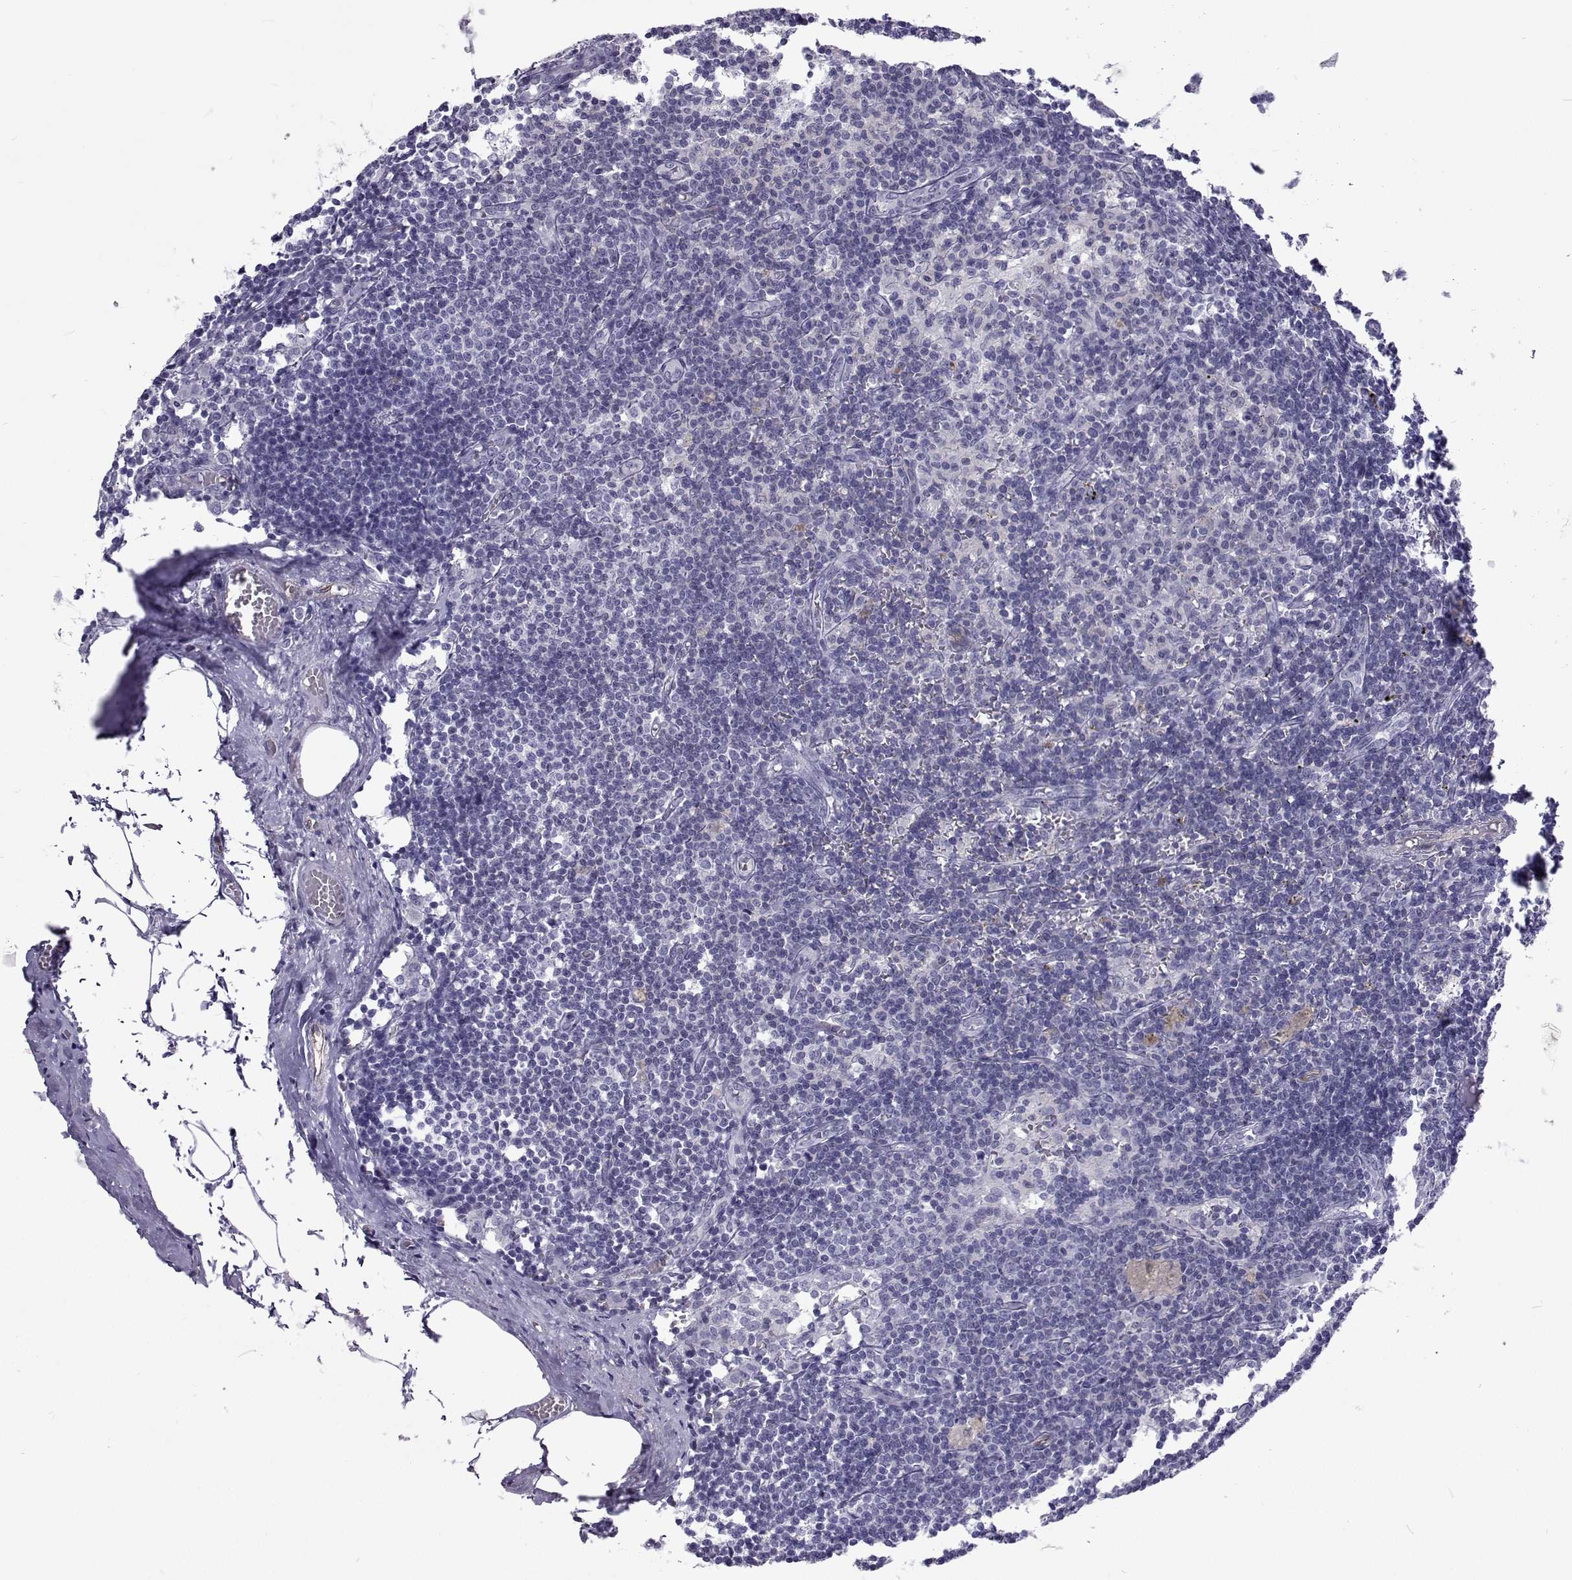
{"staining": {"intensity": "negative", "quantity": "none", "location": "none"}, "tissue": "lymph node", "cell_type": "Germinal center cells", "image_type": "normal", "snomed": [{"axis": "morphology", "description": "Normal tissue, NOS"}, {"axis": "topography", "description": "Lymph node"}], "caption": "Benign lymph node was stained to show a protein in brown. There is no significant staining in germinal center cells. (Brightfield microscopy of DAB immunohistochemistry (IHC) at high magnification).", "gene": "GALM", "patient": {"sex": "female", "age": 69}}